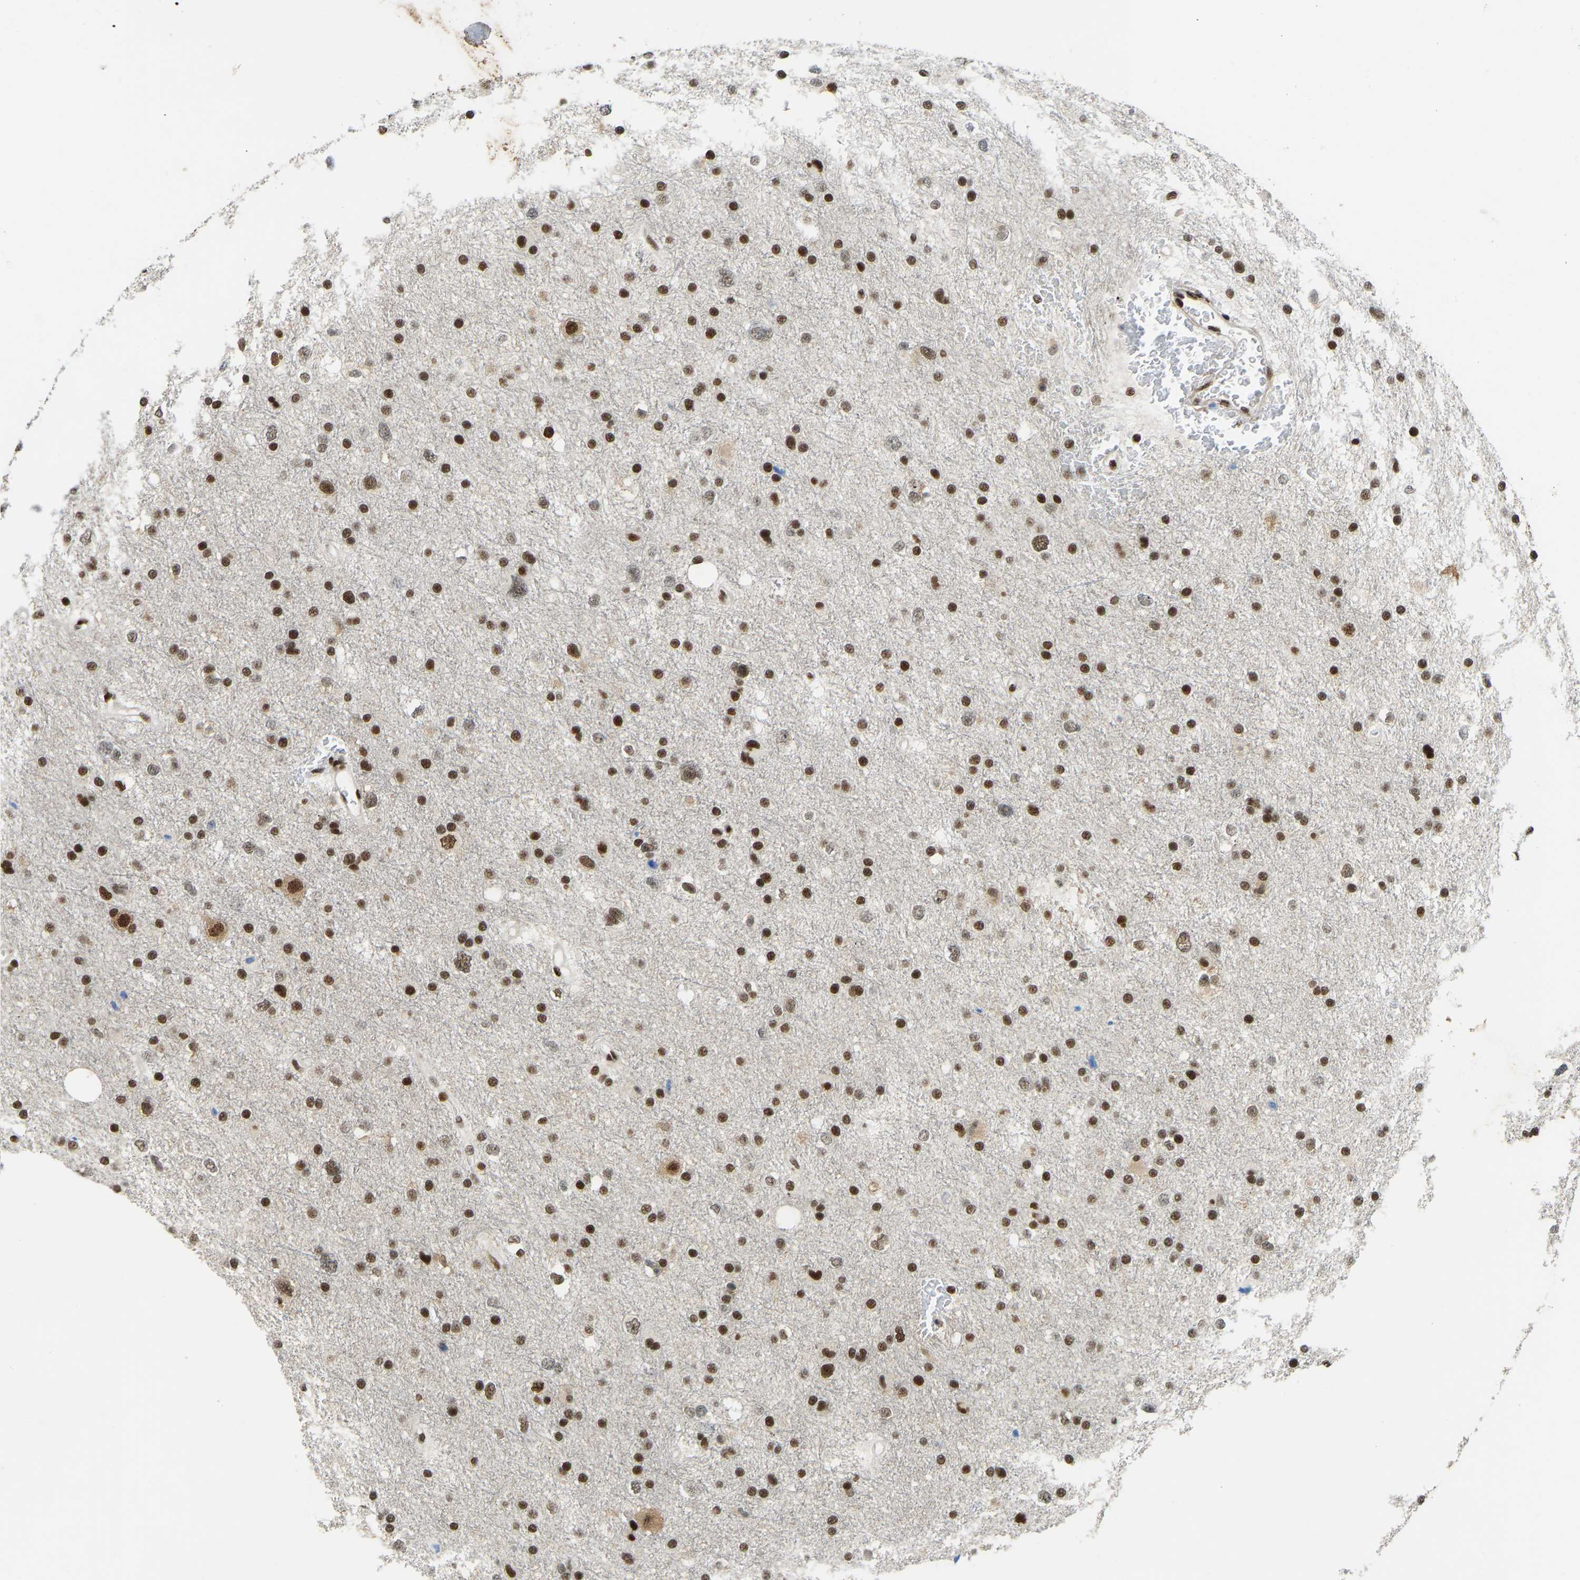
{"staining": {"intensity": "strong", "quantity": ">75%", "location": "nuclear"}, "tissue": "glioma", "cell_type": "Tumor cells", "image_type": "cancer", "snomed": [{"axis": "morphology", "description": "Glioma, malignant, Low grade"}, {"axis": "topography", "description": "Brain"}], "caption": "This photomicrograph shows immunohistochemistry staining of human low-grade glioma (malignant), with high strong nuclear expression in about >75% of tumor cells.", "gene": "FOXK1", "patient": {"sex": "female", "age": 37}}